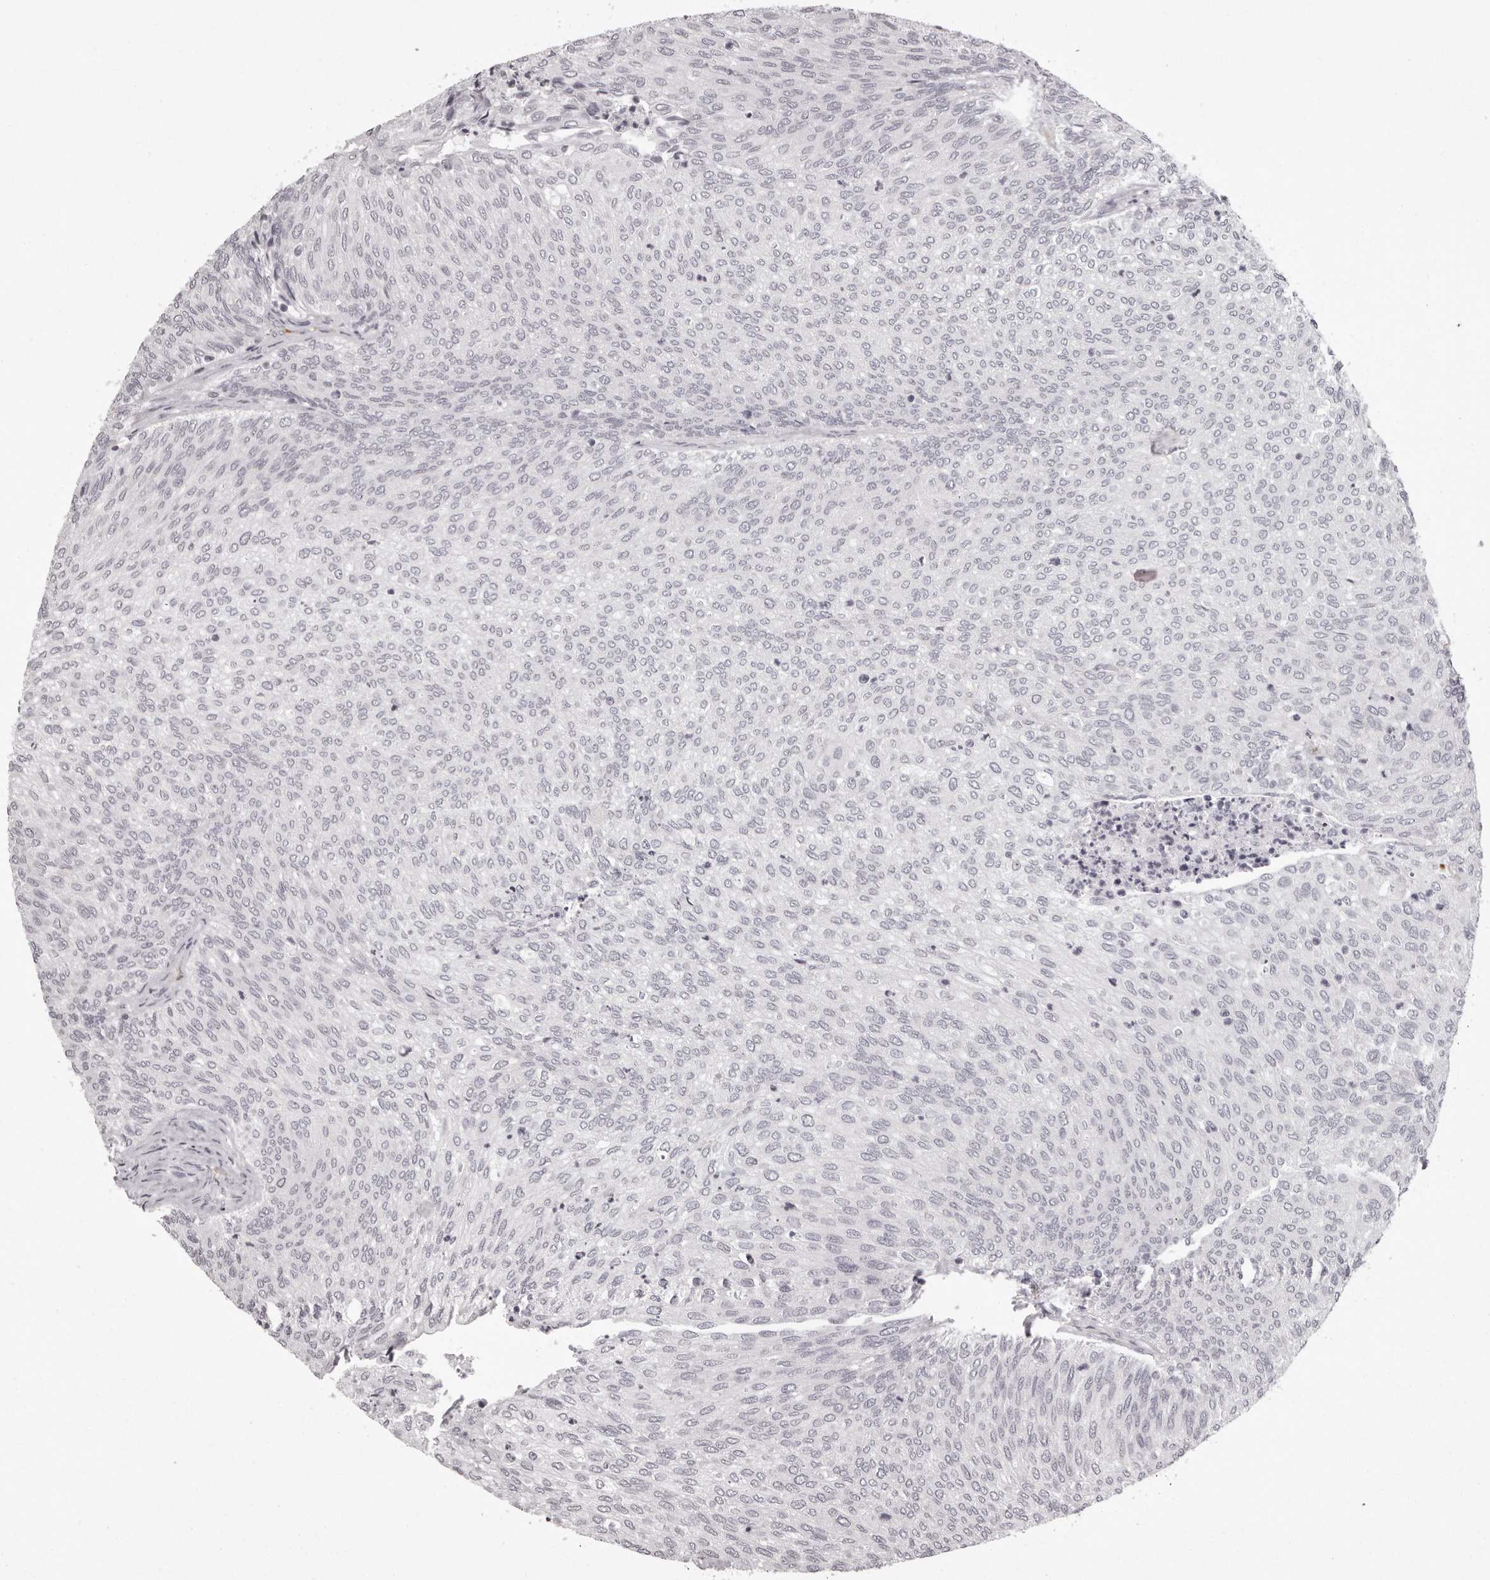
{"staining": {"intensity": "negative", "quantity": "none", "location": "none"}, "tissue": "urothelial cancer", "cell_type": "Tumor cells", "image_type": "cancer", "snomed": [{"axis": "morphology", "description": "Urothelial carcinoma, Low grade"}, {"axis": "topography", "description": "Urinary bladder"}], "caption": "Micrograph shows no significant protein expression in tumor cells of urothelial cancer.", "gene": "C8orf74", "patient": {"sex": "female", "age": 79}}